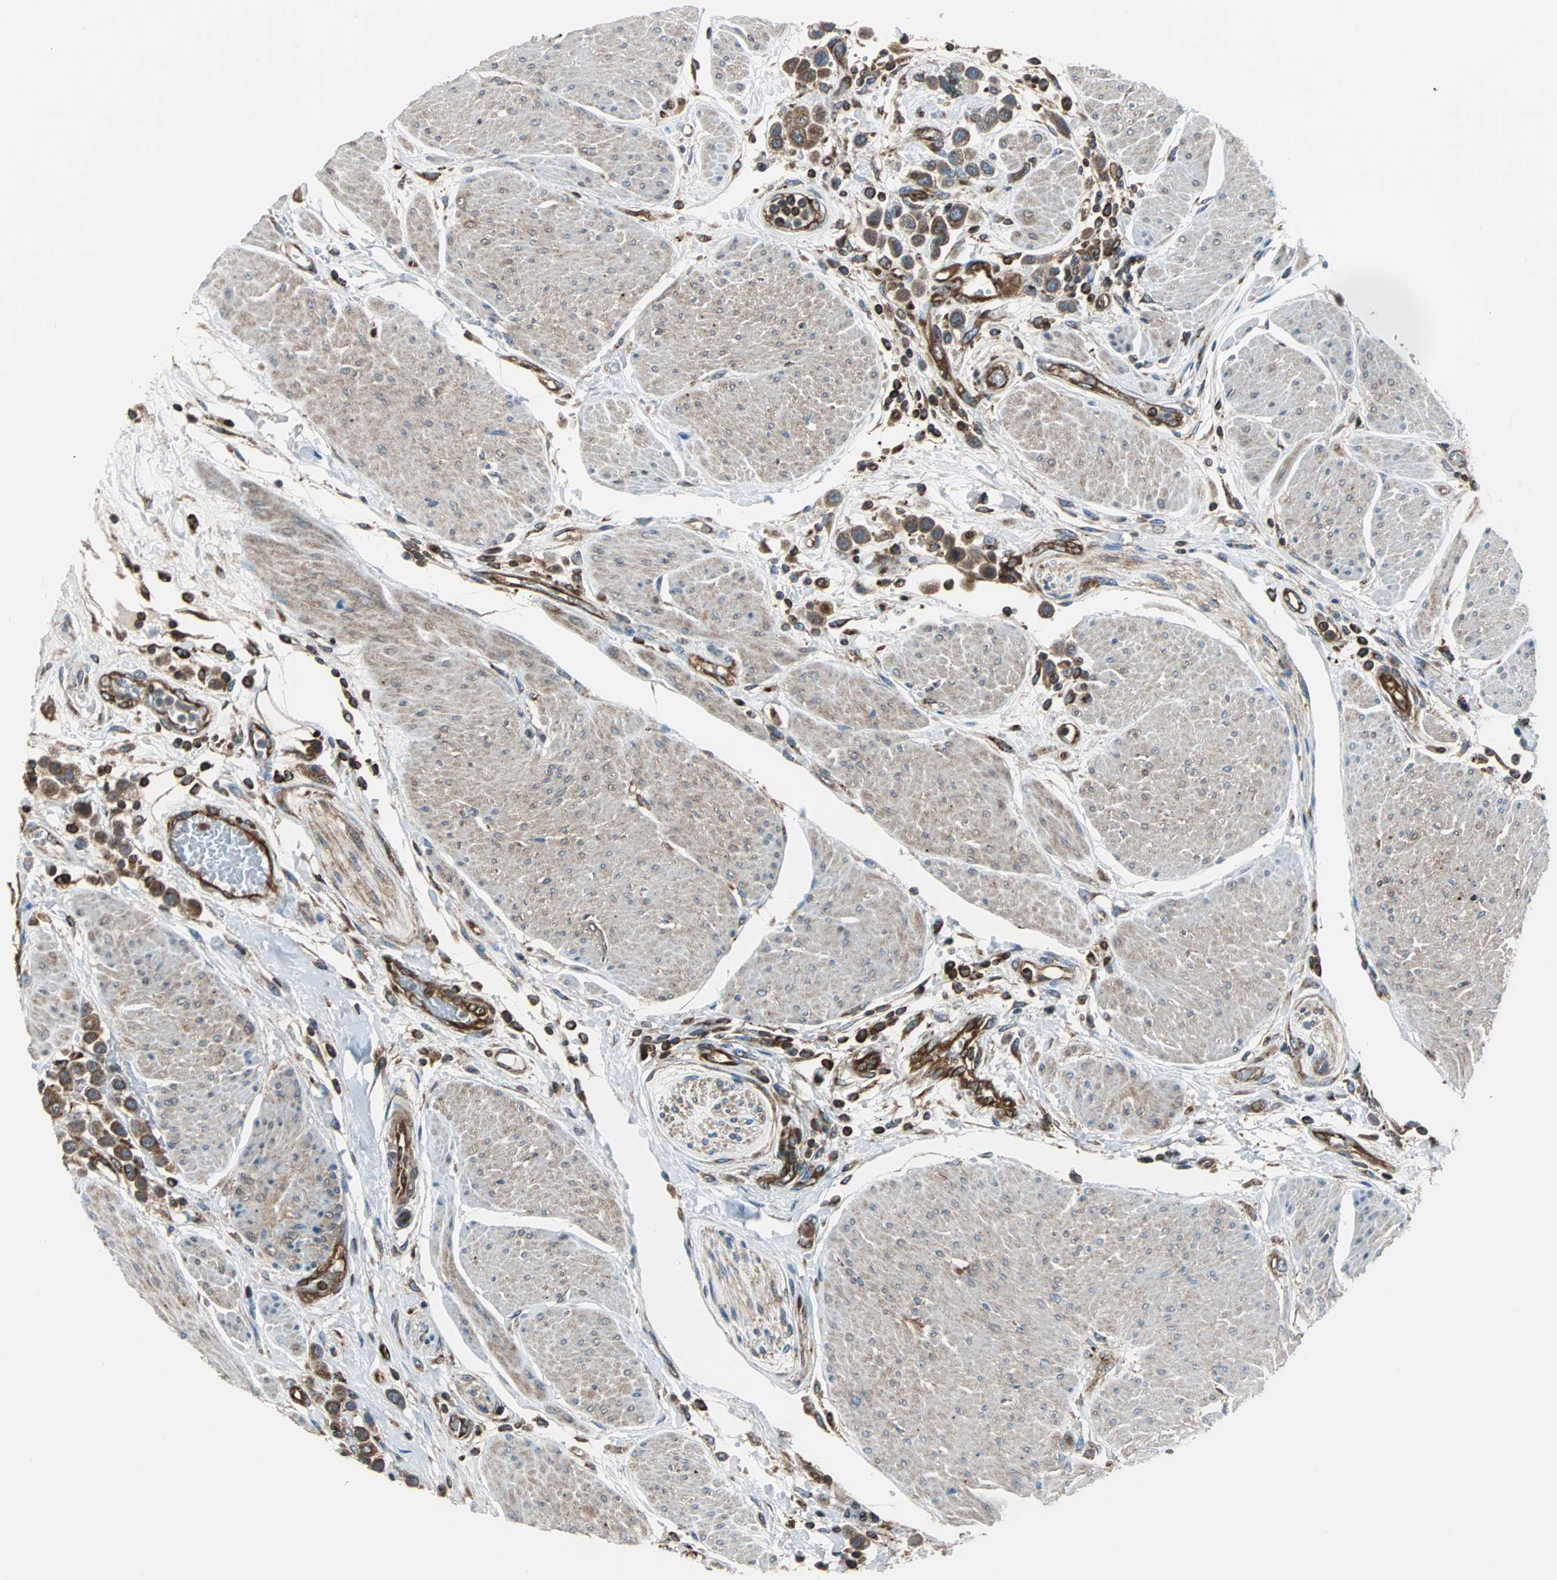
{"staining": {"intensity": "strong", "quantity": ">75%", "location": "cytoplasmic/membranous"}, "tissue": "urothelial cancer", "cell_type": "Tumor cells", "image_type": "cancer", "snomed": [{"axis": "morphology", "description": "Urothelial carcinoma, High grade"}, {"axis": "topography", "description": "Urinary bladder"}], "caption": "A brown stain shows strong cytoplasmic/membranous expression of a protein in urothelial cancer tumor cells.", "gene": "RELA", "patient": {"sex": "male", "age": 50}}